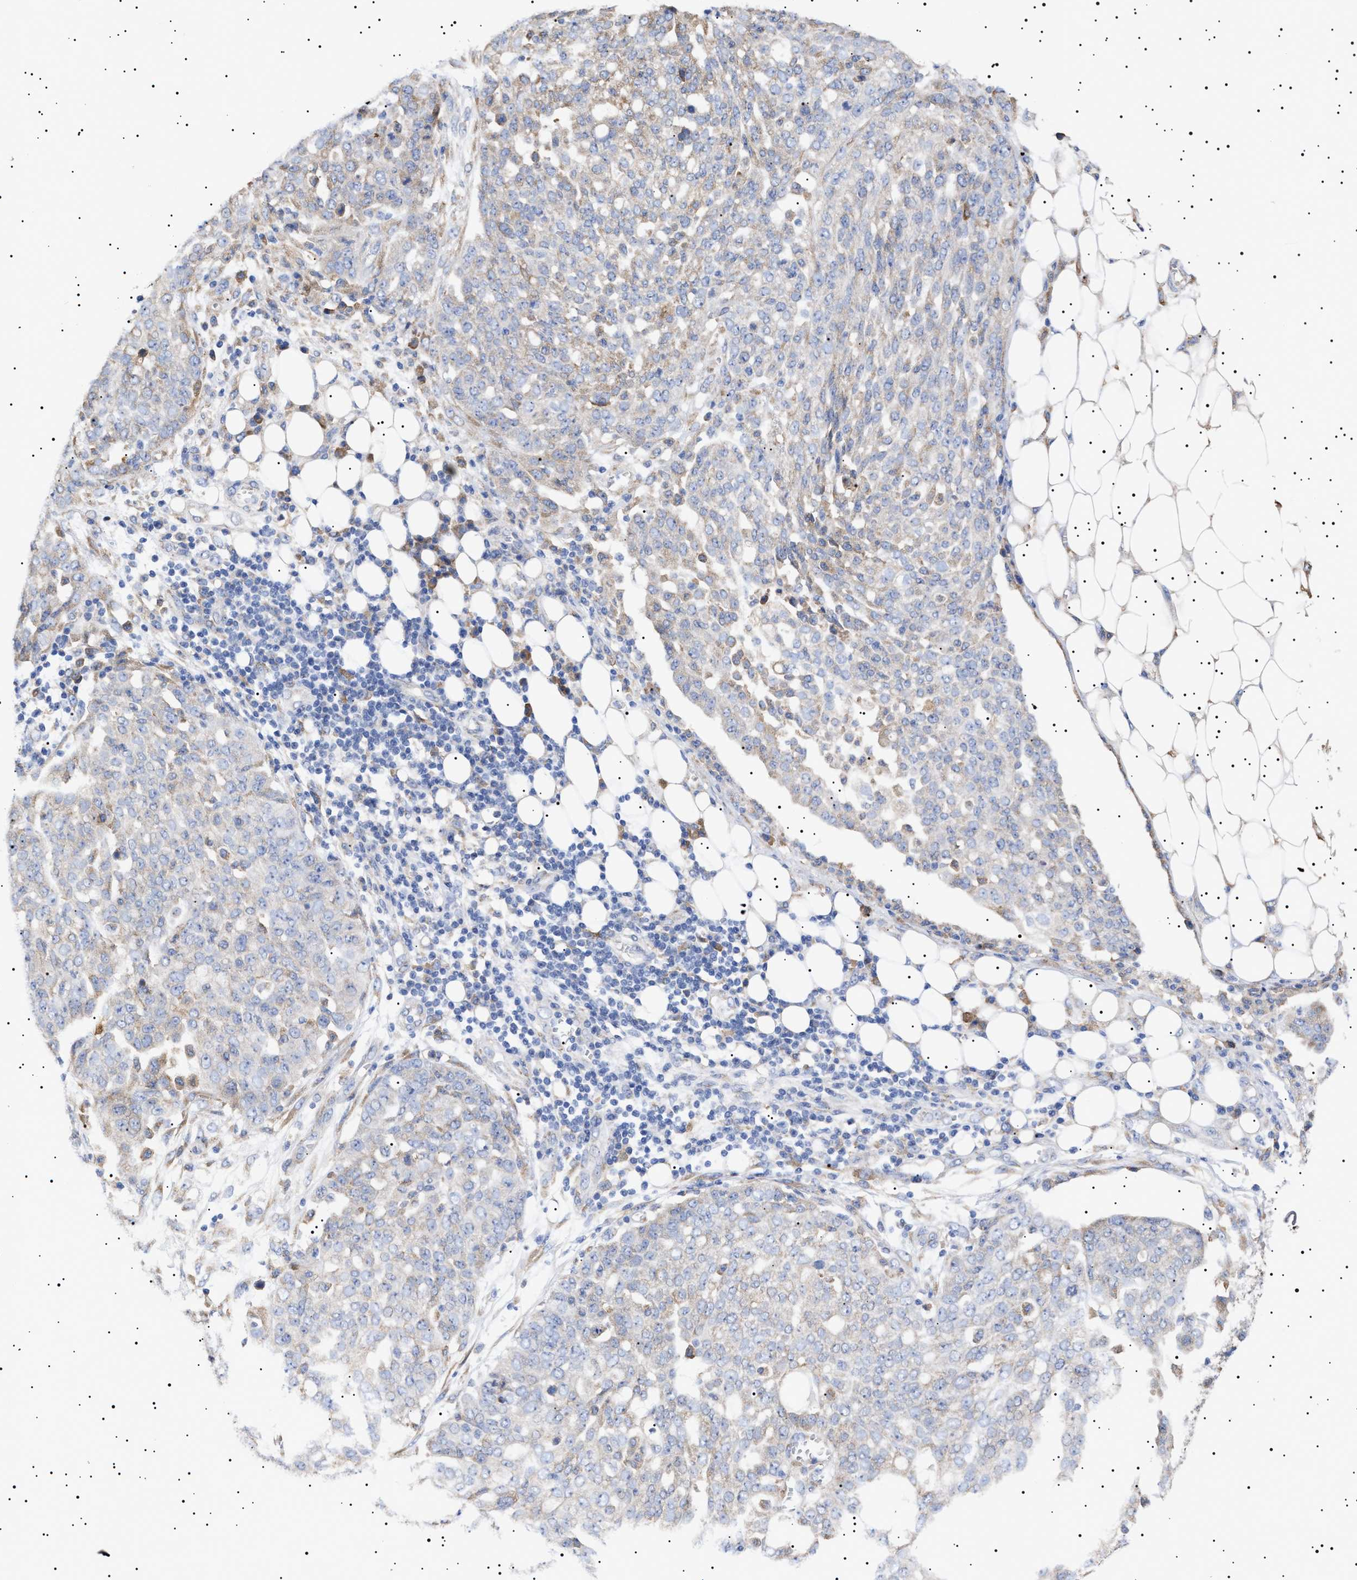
{"staining": {"intensity": "weak", "quantity": "<25%", "location": "cytoplasmic/membranous"}, "tissue": "ovarian cancer", "cell_type": "Tumor cells", "image_type": "cancer", "snomed": [{"axis": "morphology", "description": "Cystadenocarcinoma, serous, NOS"}, {"axis": "topography", "description": "Soft tissue"}, {"axis": "topography", "description": "Ovary"}], "caption": "The photomicrograph reveals no significant positivity in tumor cells of ovarian serous cystadenocarcinoma. The staining is performed using DAB brown chromogen with nuclei counter-stained in using hematoxylin.", "gene": "ERCC6L2", "patient": {"sex": "female", "age": 57}}